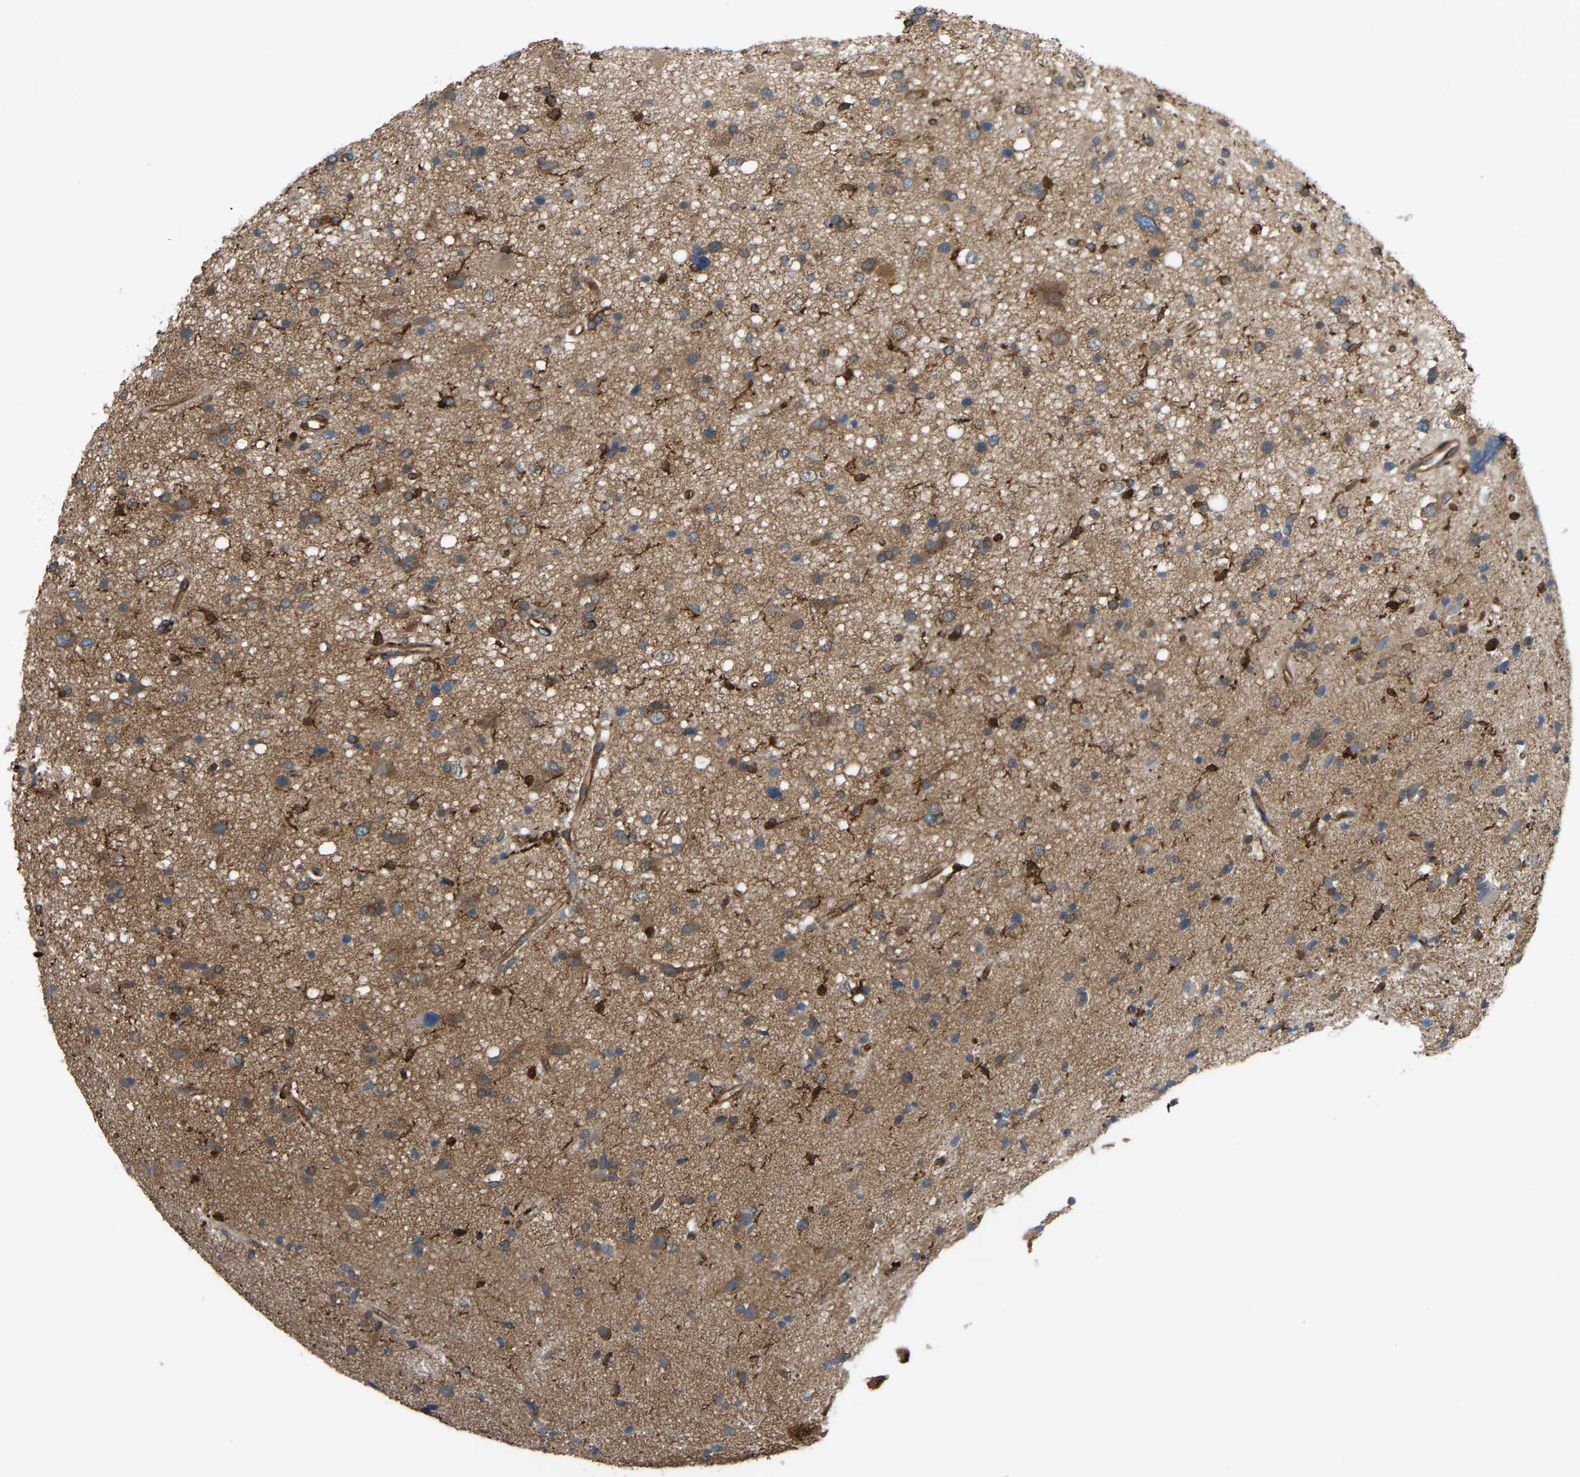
{"staining": {"intensity": "moderate", "quantity": ">75%", "location": "cytoplasmic/membranous"}, "tissue": "glioma", "cell_type": "Tumor cells", "image_type": "cancer", "snomed": [{"axis": "morphology", "description": "Glioma, malignant, High grade"}, {"axis": "topography", "description": "Brain"}], "caption": "Brown immunohistochemical staining in human glioma shows moderate cytoplasmic/membranous staining in approximately >75% of tumor cells.", "gene": "PICALM", "patient": {"sex": "male", "age": 33}}